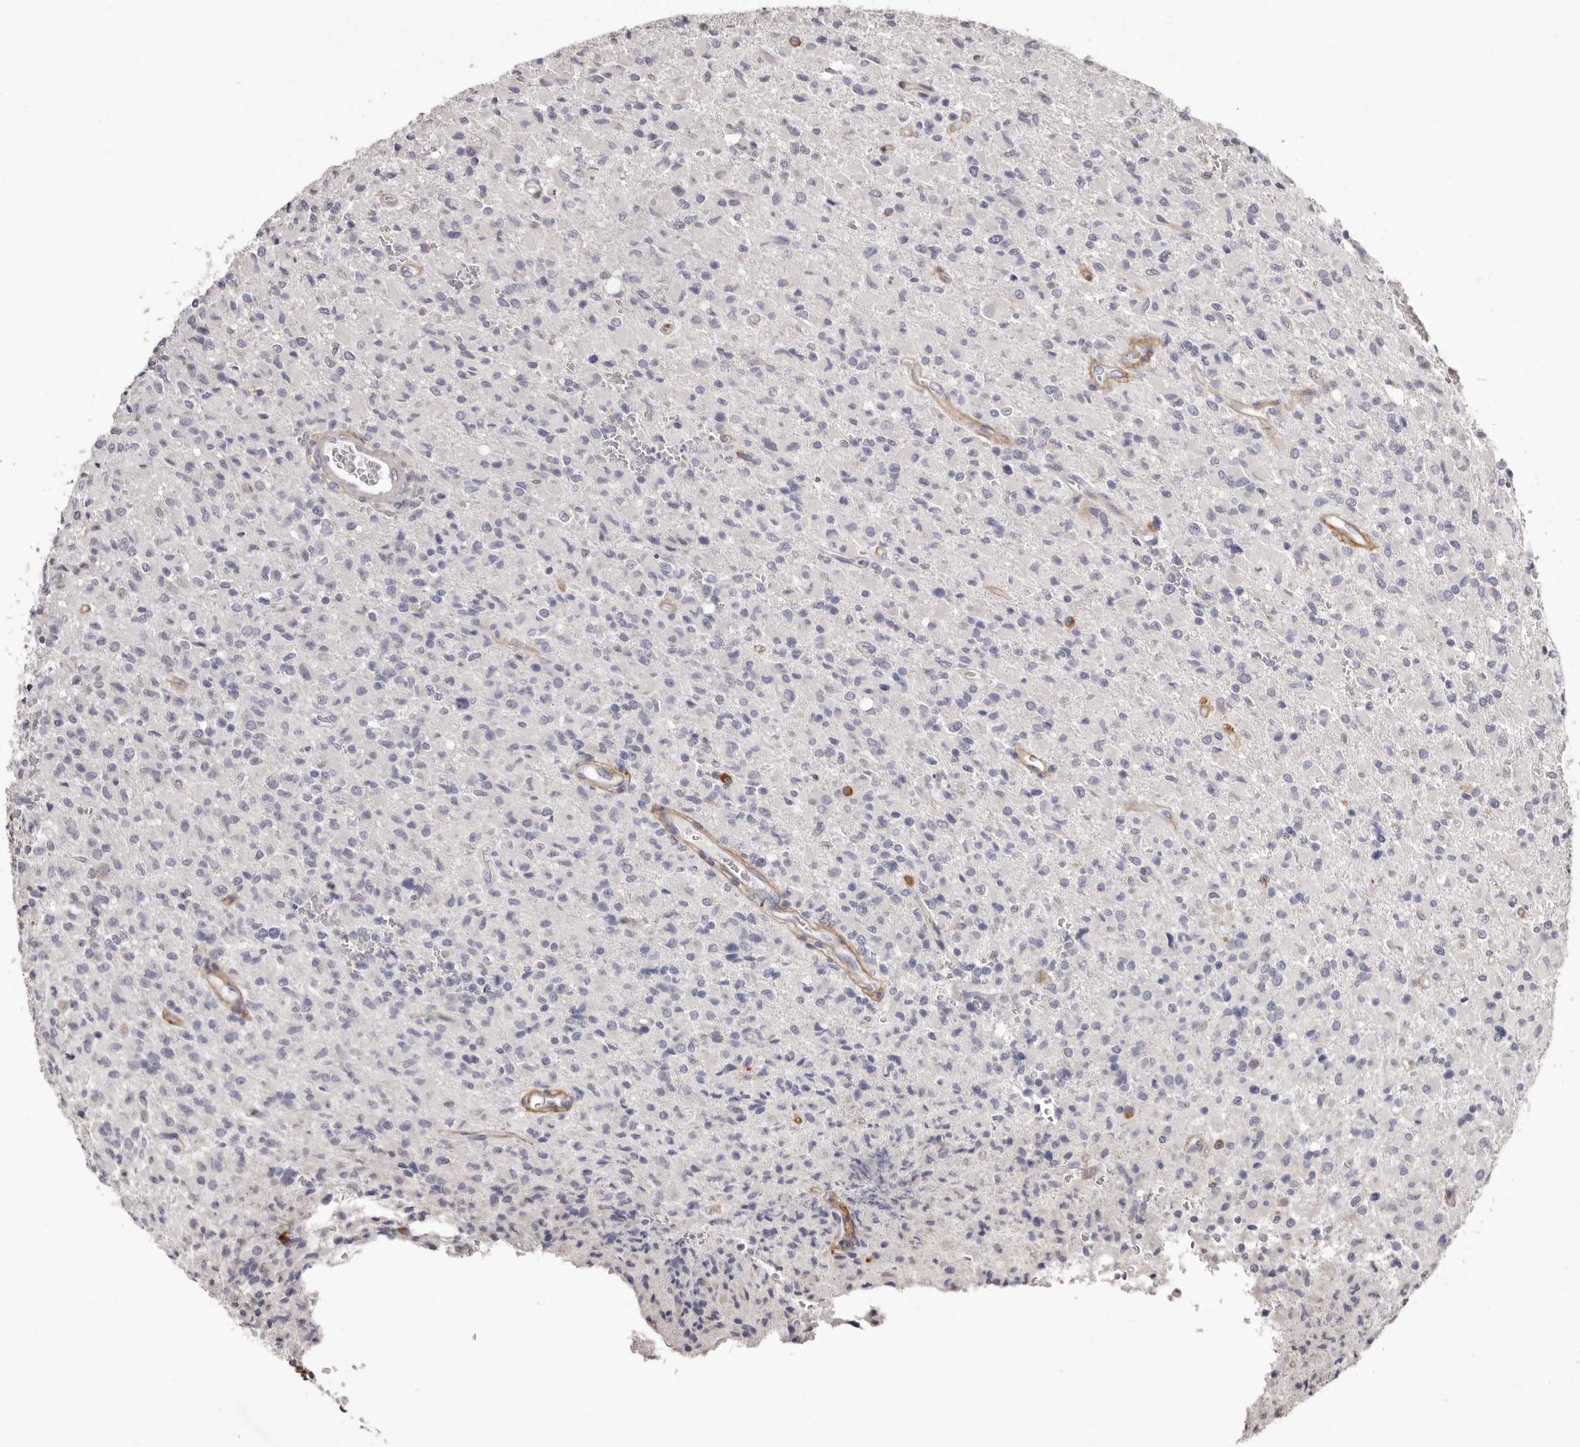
{"staining": {"intensity": "negative", "quantity": "none", "location": "none"}, "tissue": "glioma", "cell_type": "Tumor cells", "image_type": "cancer", "snomed": [{"axis": "morphology", "description": "Glioma, malignant, High grade"}, {"axis": "topography", "description": "Brain"}], "caption": "There is no significant expression in tumor cells of malignant glioma (high-grade).", "gene": "COL6A1", "patient": {"sex": "female", "age": 57}}